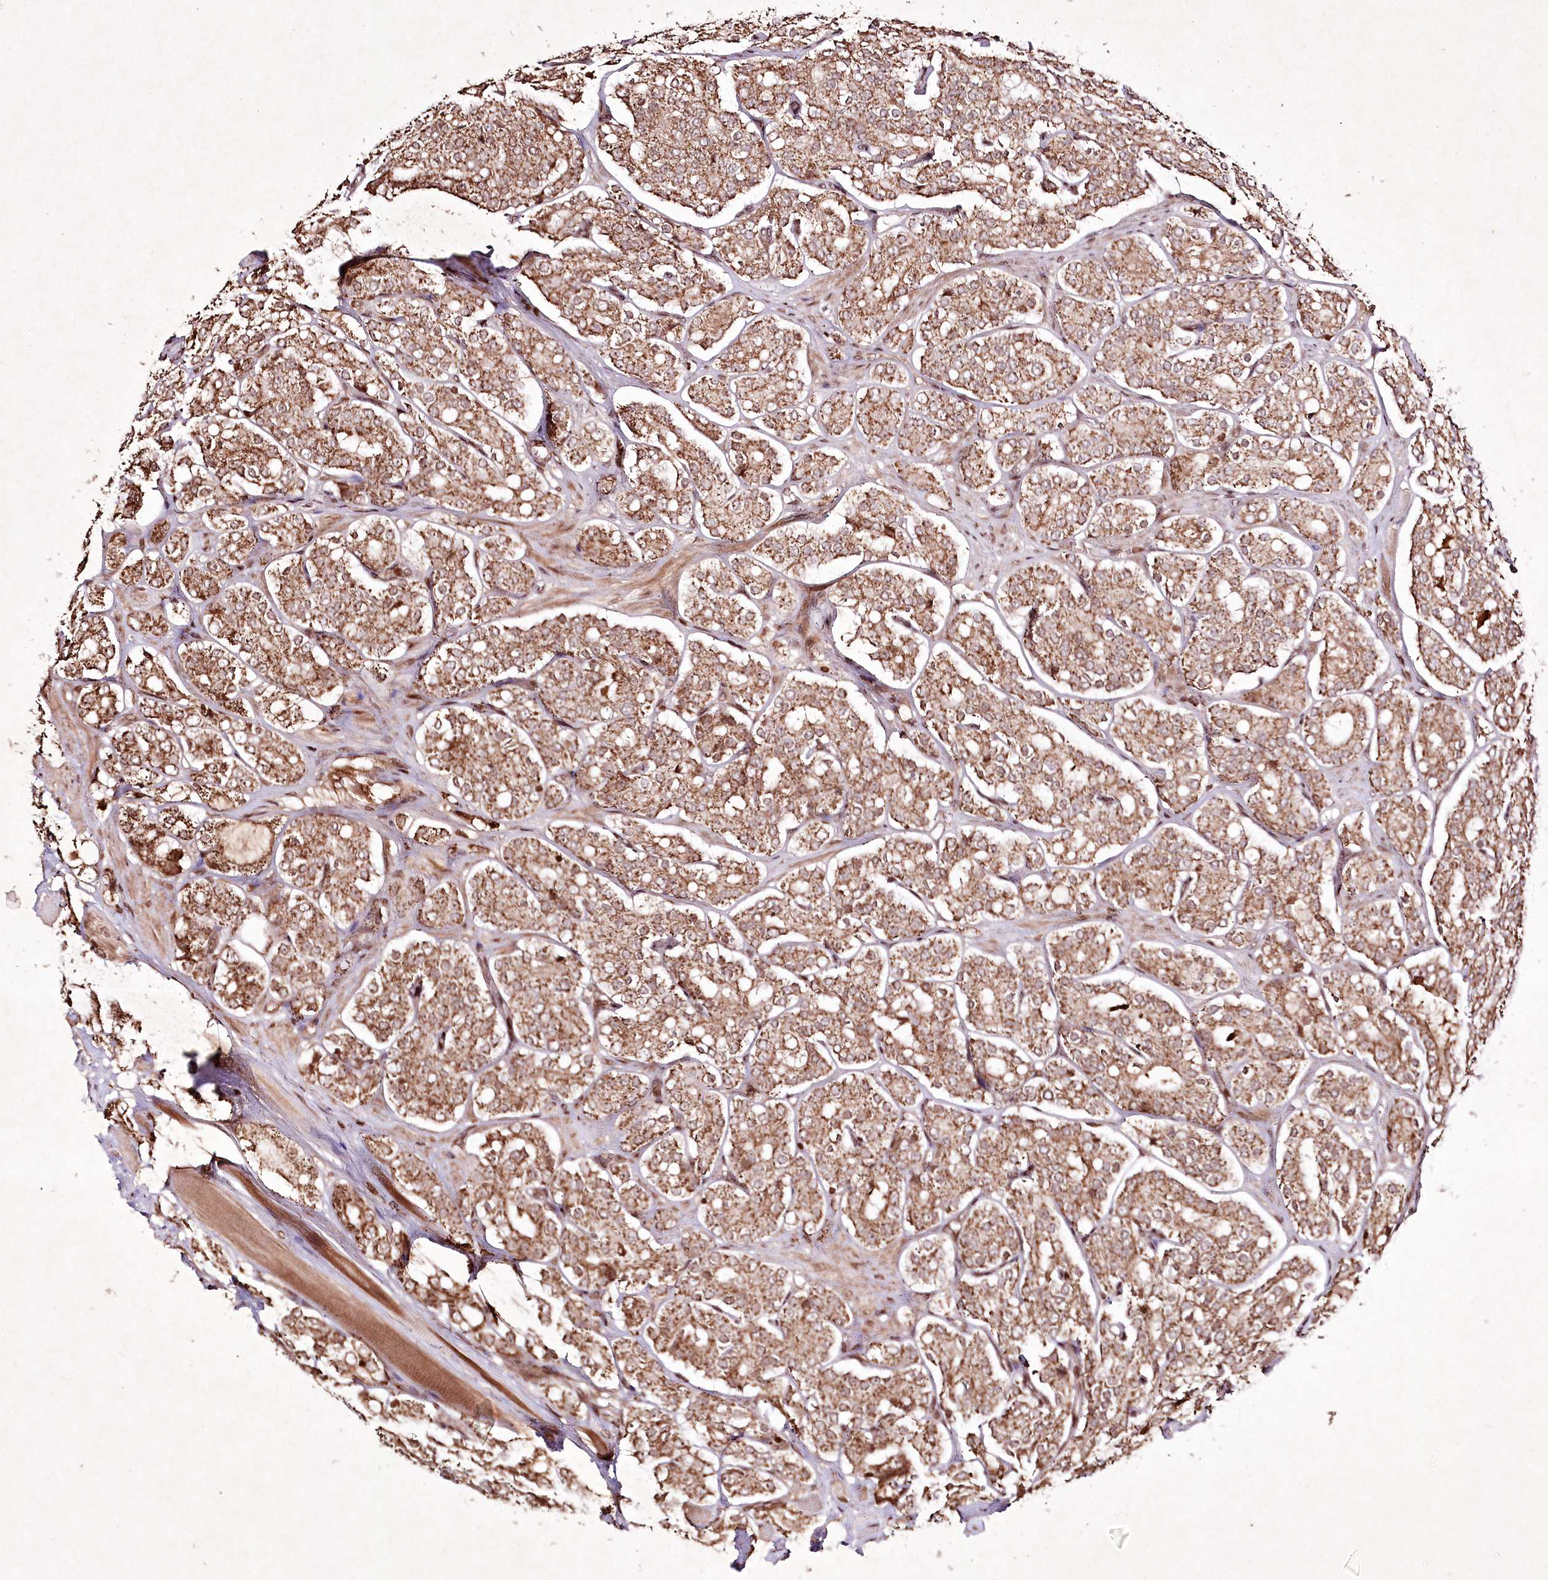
{"staining": {"intensity": "moderate", "quantity": ">75%", "location": "cytoplasmic/membranous,nuclear"}, "tissue": "prostate cancer", "cell_type": "Tumor cells", "image_type": "cancer", "snomed": [{"axis": "morphology", "description": "Adenocarcinoma, High grade"}, {"axis": "topography", "description": "Prostate"}], "caption": "Protein analysis of prostate high-grade adenocarcinoma tissue shows moderate cytoplasmic/membranous and nuclear staining in approximately >75% of tumor cells.", "gene": "CARM1", "patient": {"sex": "male", "age": 65}}